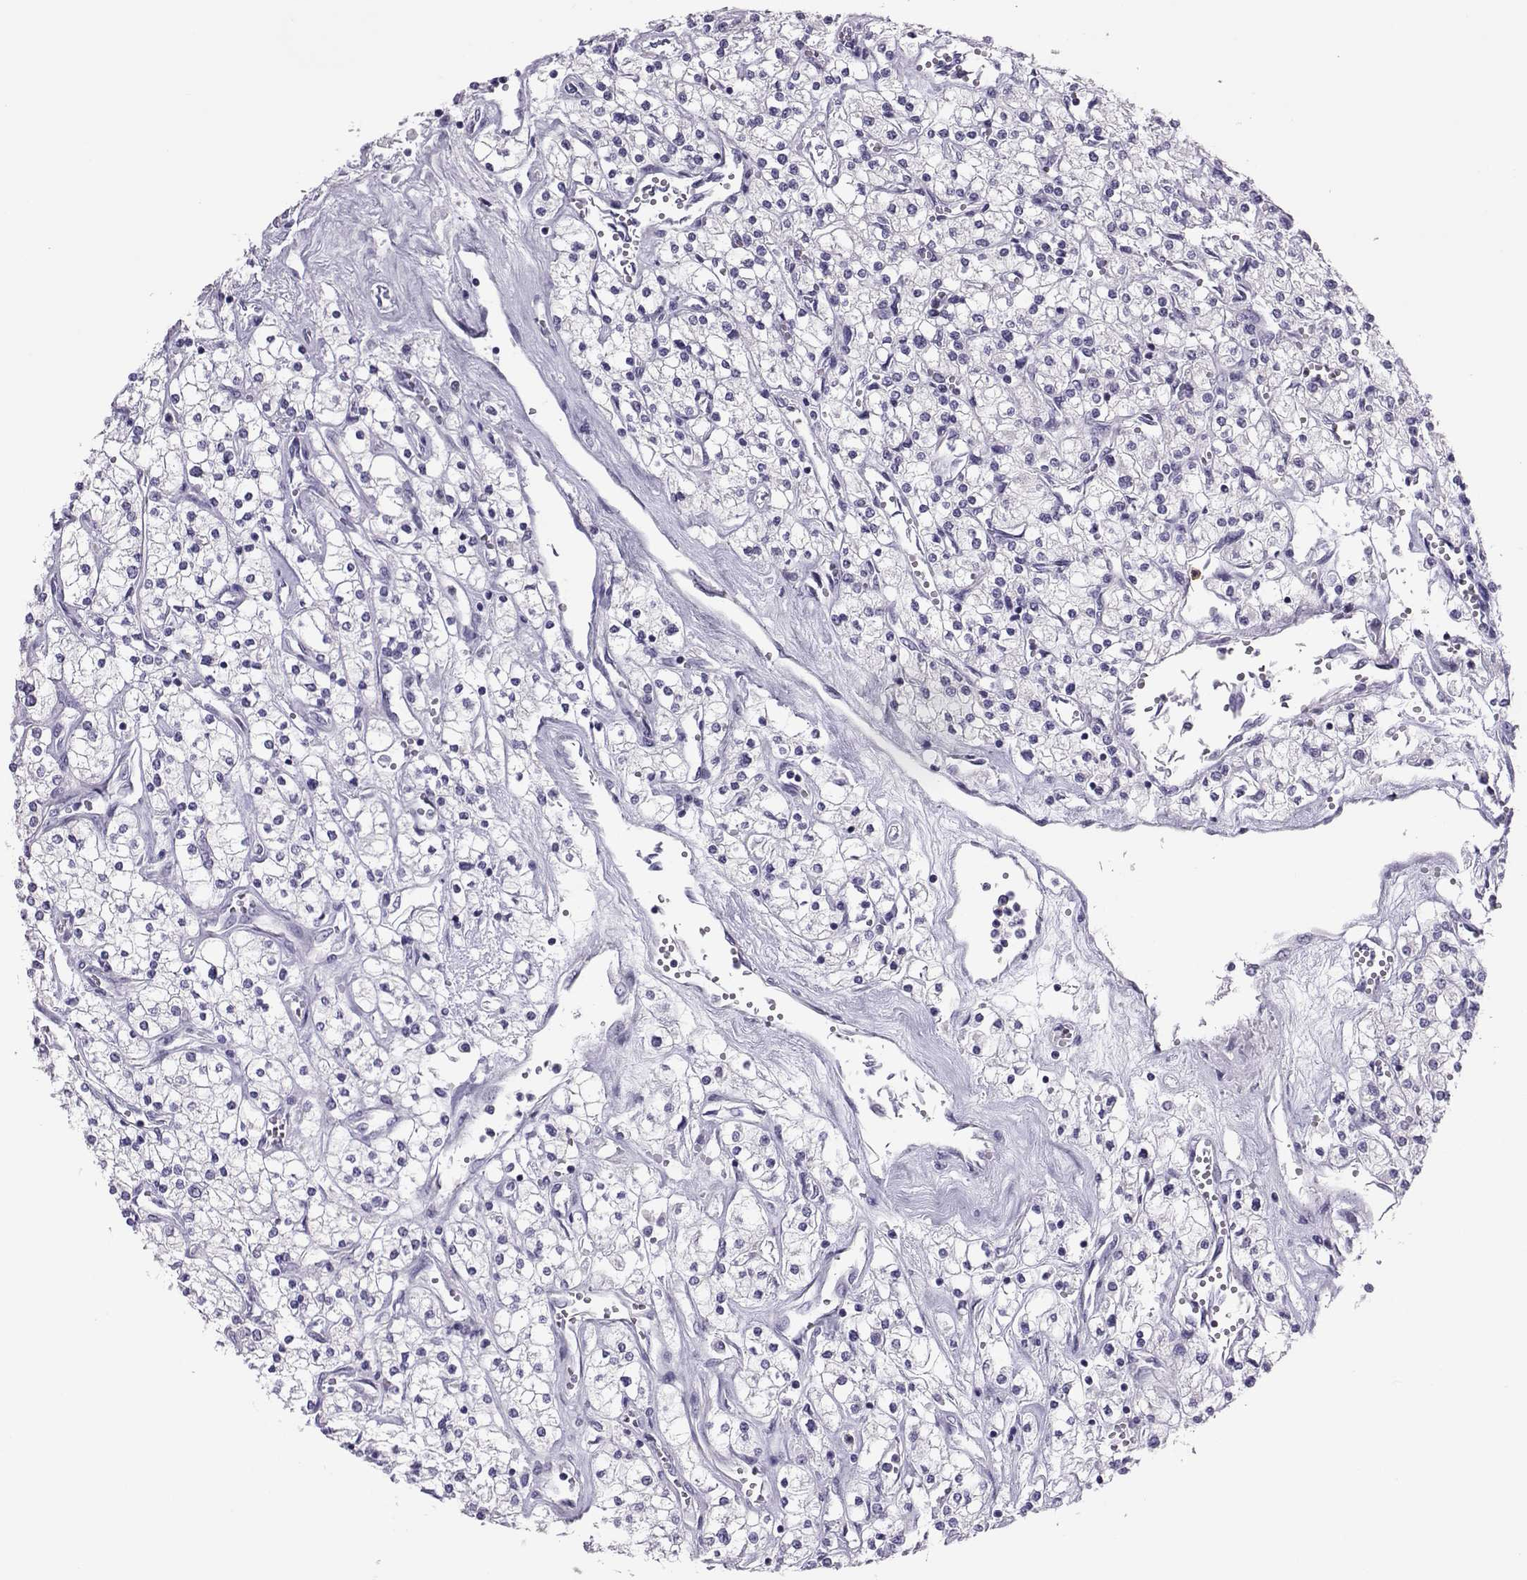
{"staining": {"intensity": "negative", "quantity": "none", "location": "none"}, "tissue": "renal cancer", "cell_type": "Tumor cells", "image_type": "cancer", "snomed": [{"axis": "morphology", "description": "Adenocarcinoma, NOS"}, {"axis": "topography", "description": "Kidney"}], "caption": "Tumor cells are negative for protein expression in human renal adenocarcinoma.", "gene": "TRPM7", "patient": {"sex": "male", "age": 80}}